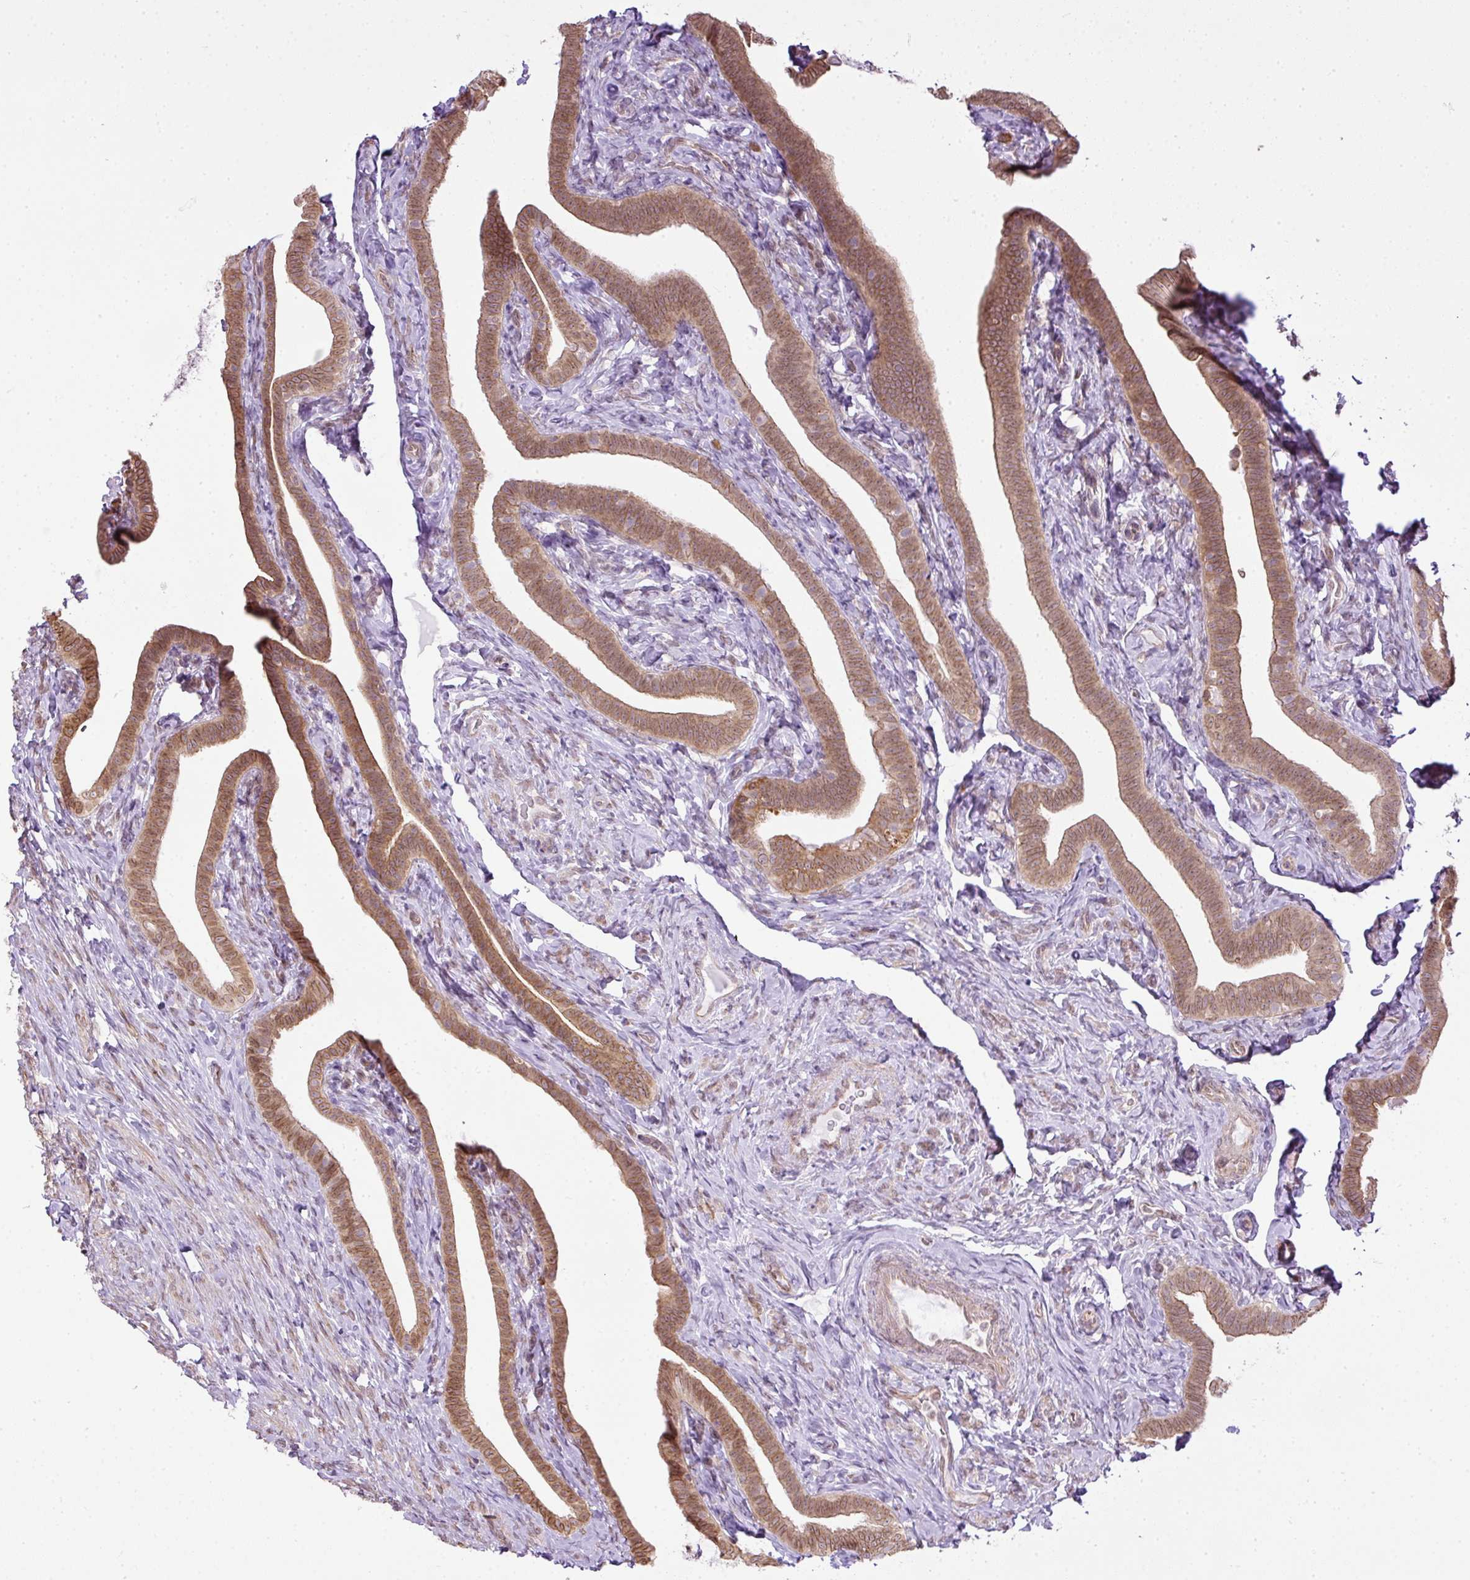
{"staining": {"intensity": "moderate", "quantity": ">75%", "location": "cytoplasmic/membranous,nuclear"}, "tissue": "fallopian tube", "cell_type": "Glandular cells", "image_type": "normal", "snomed": [{"axis": "morphology", "description": "Normal tissue, NOS"}, {"axis": "topography", "description": "Fallopian tube"}], "caption": "A brown stain labels moderate cytoplasmic/membranous,nuclear positivity of a protein in glandular cells of benign fallopian tube. (DAB (3,3'-diaminobenzidine) IHC with brightfield microscopy, high magnification).", "gene": "COX18", "patient": {"sex": "female", "age": 69}}